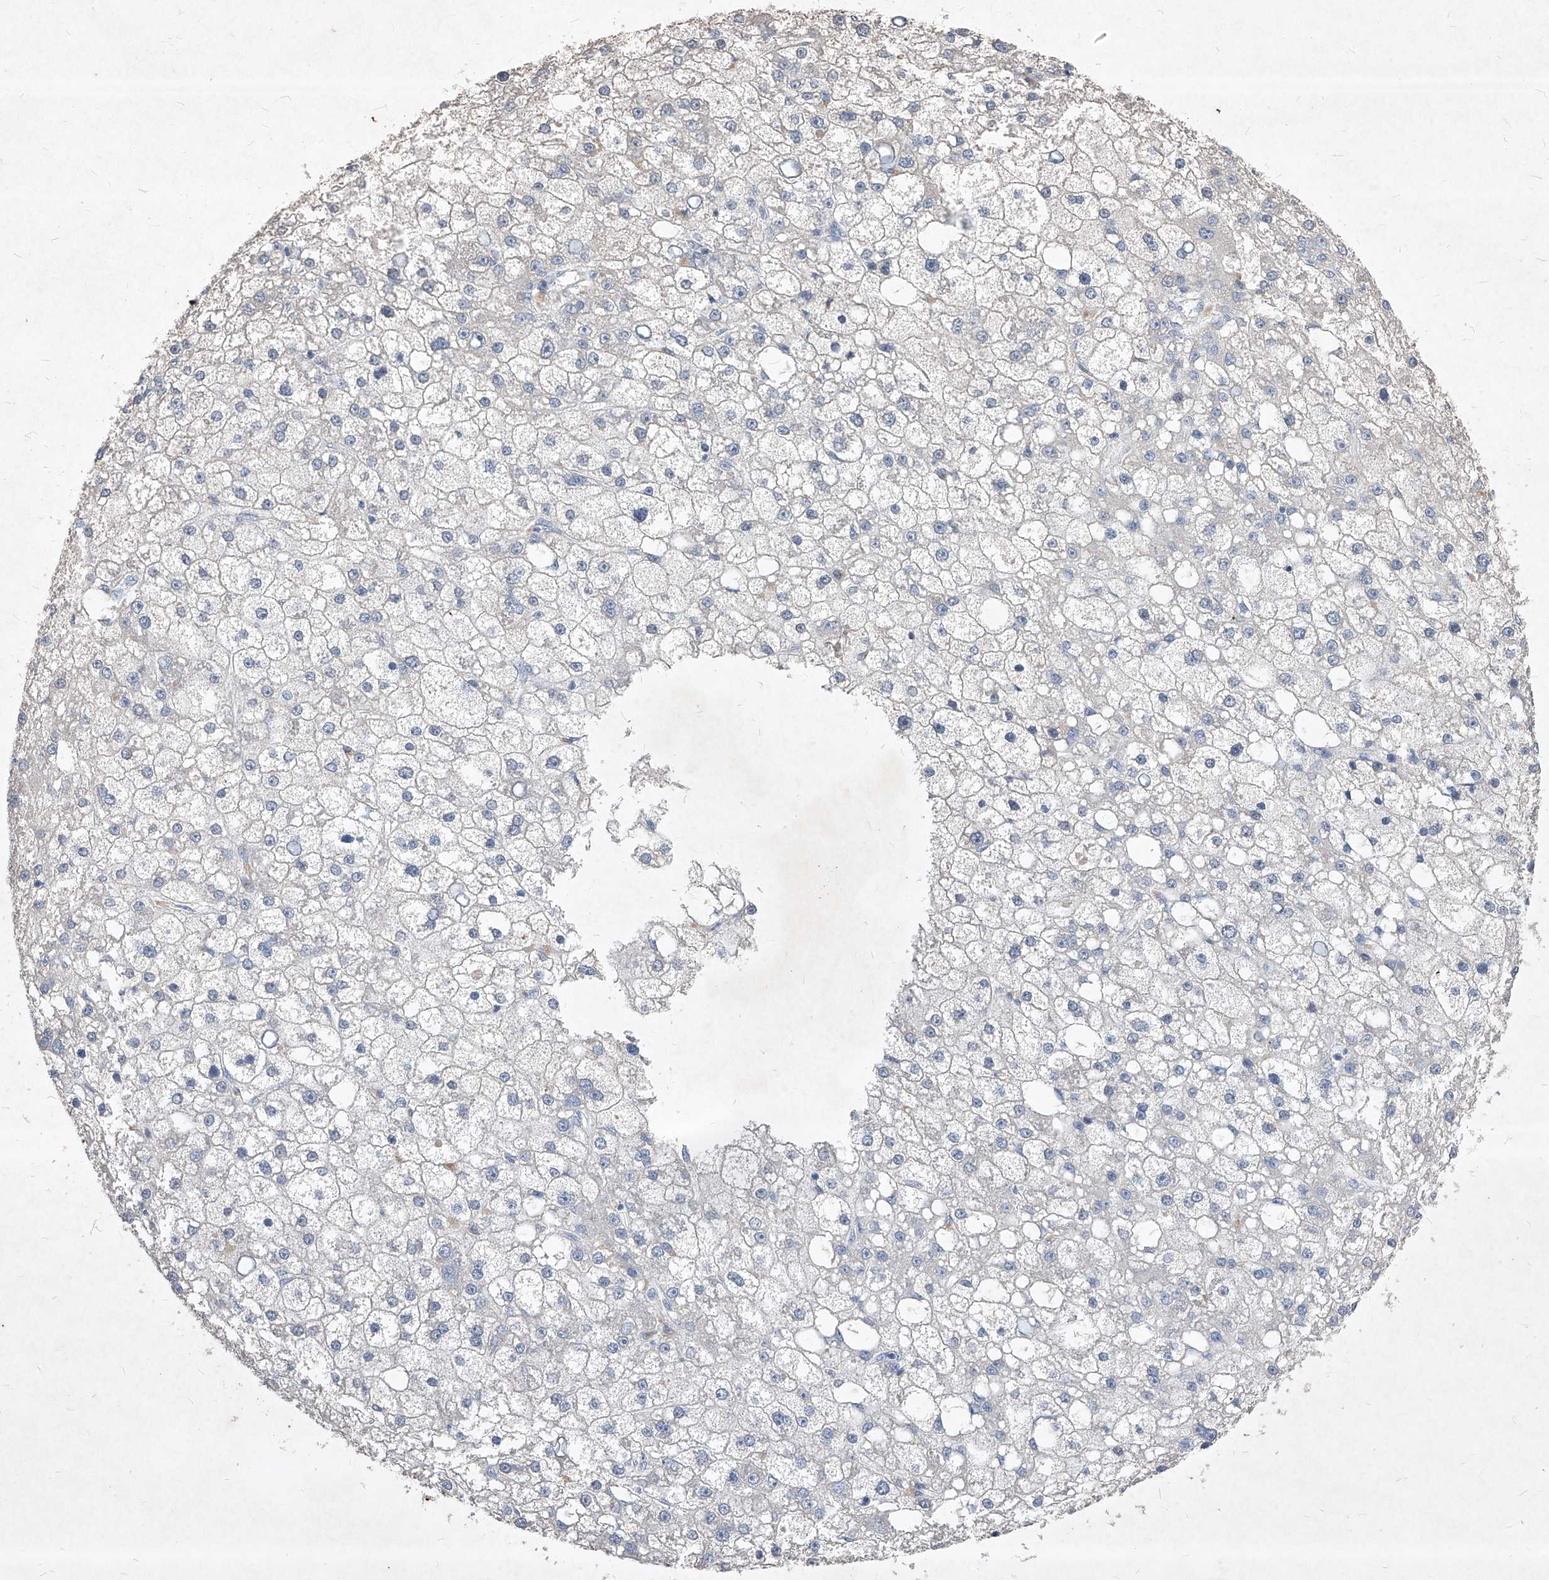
{"staining": {"intensity": "negative", "quantity": "none", "location": "none"}, "tissue": "liver cancer", "cell_type": "Tumor cells", "image_type": "cancer", "snomed": [{"axis": "morphology", "description": "Carcinoma, Hepatocellular, NOS"}, {"axis": "topography", "description": "Liver"}], "caption": "Immunohistochemistry (IHC) of human liver hepatocellular carcinoma shows no staining in tumor cells.", "gene": "SYNGR1", "patient": {"sex": "male", "age": 67}}